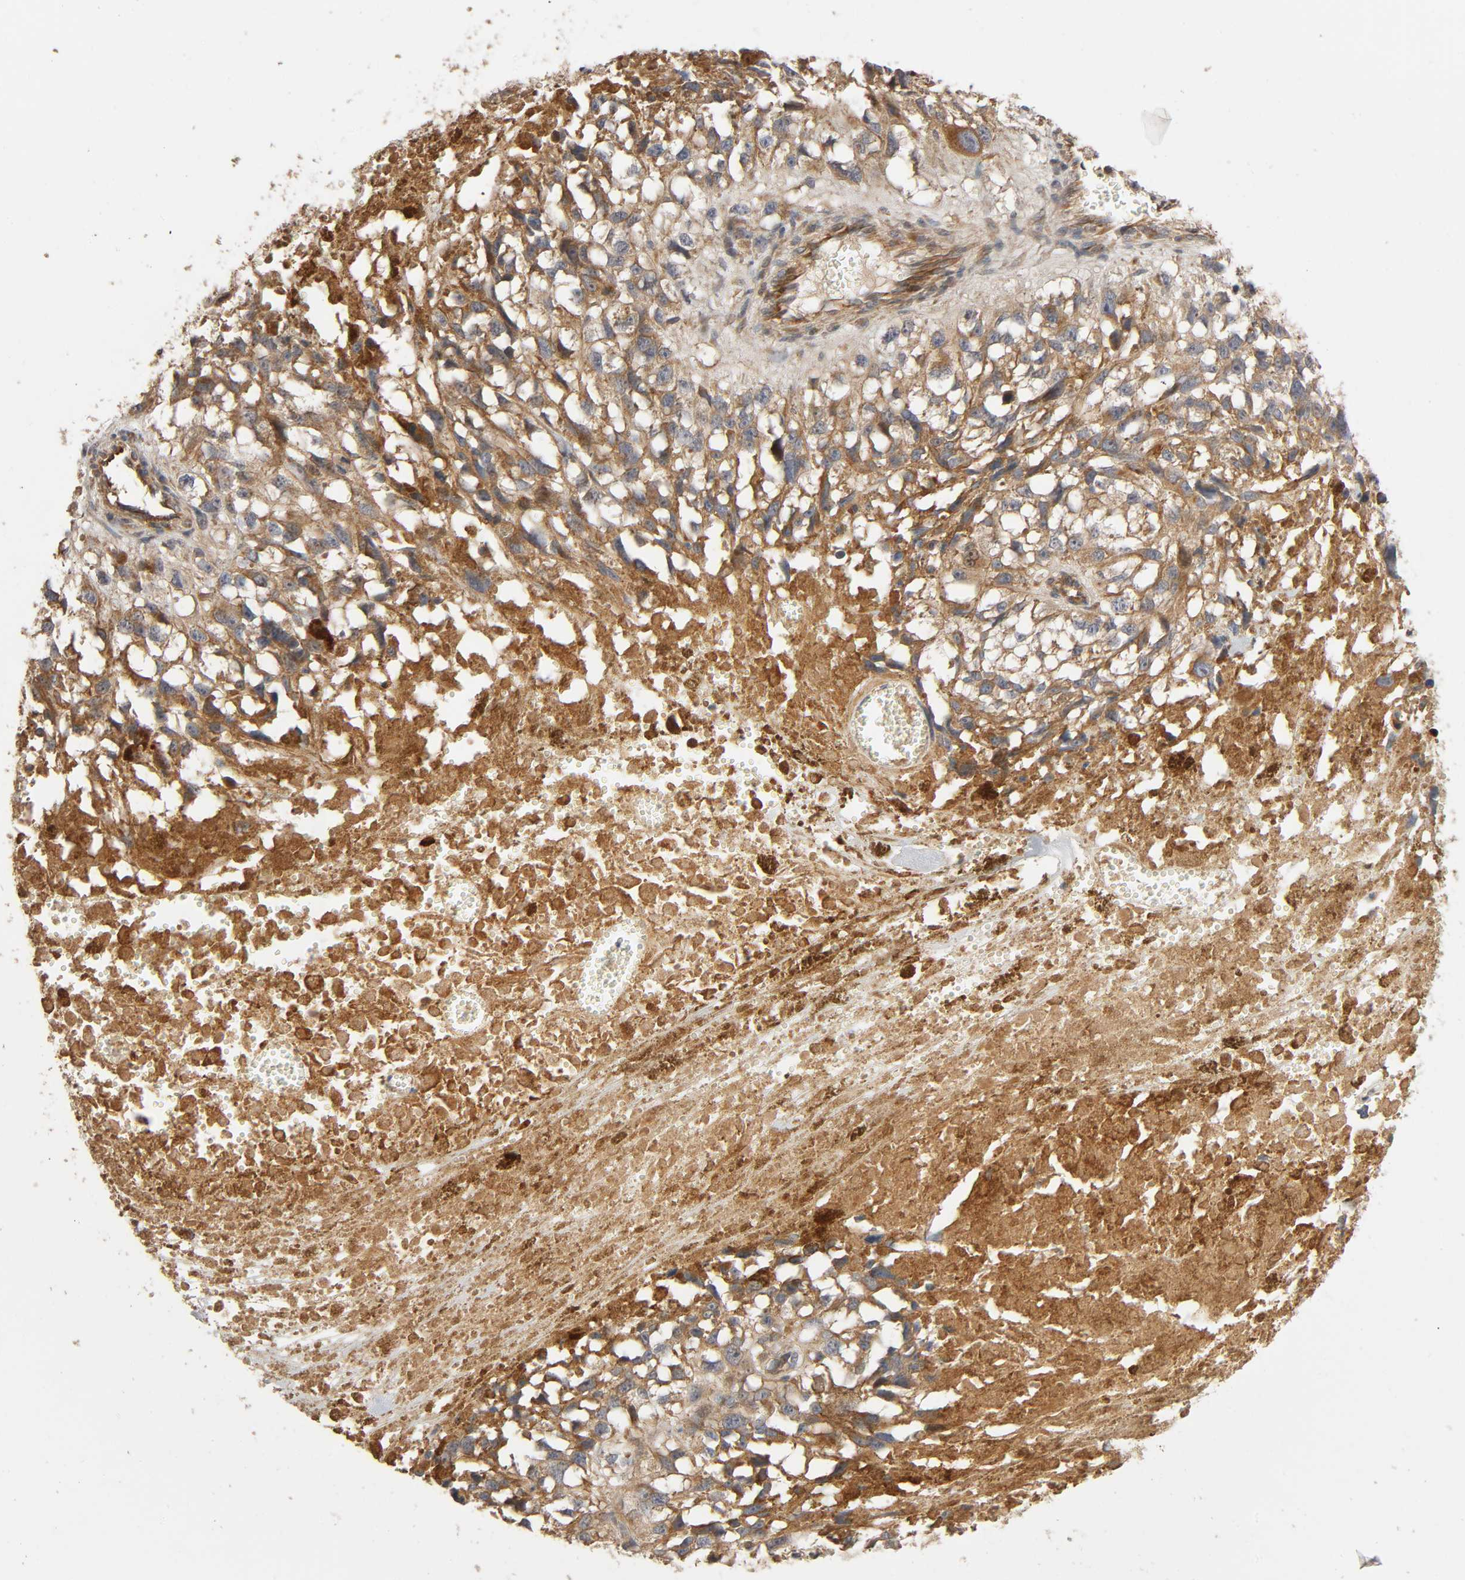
{"staining": {"intensity": "weak", "quantity": "25%-75%", "location": "cytoplasmic/membranous"}, "tissue": "melanoma", "cell_type": "Tumor cells", "image_type": "cancer", "snomed": [{"axis": "morphology", "description": "Malignant melanoma, Metastatic site"}, {"axis": "topography", "description": "Lymph node"}], "caption": "Immunohistochemical staining of melanoma exhibits weak cytoplasmic/membranous protein expression in about 25%-75% of tumor cells.", "gene": "SGSM1", "patient": {"sex": "male", "age": 59}}